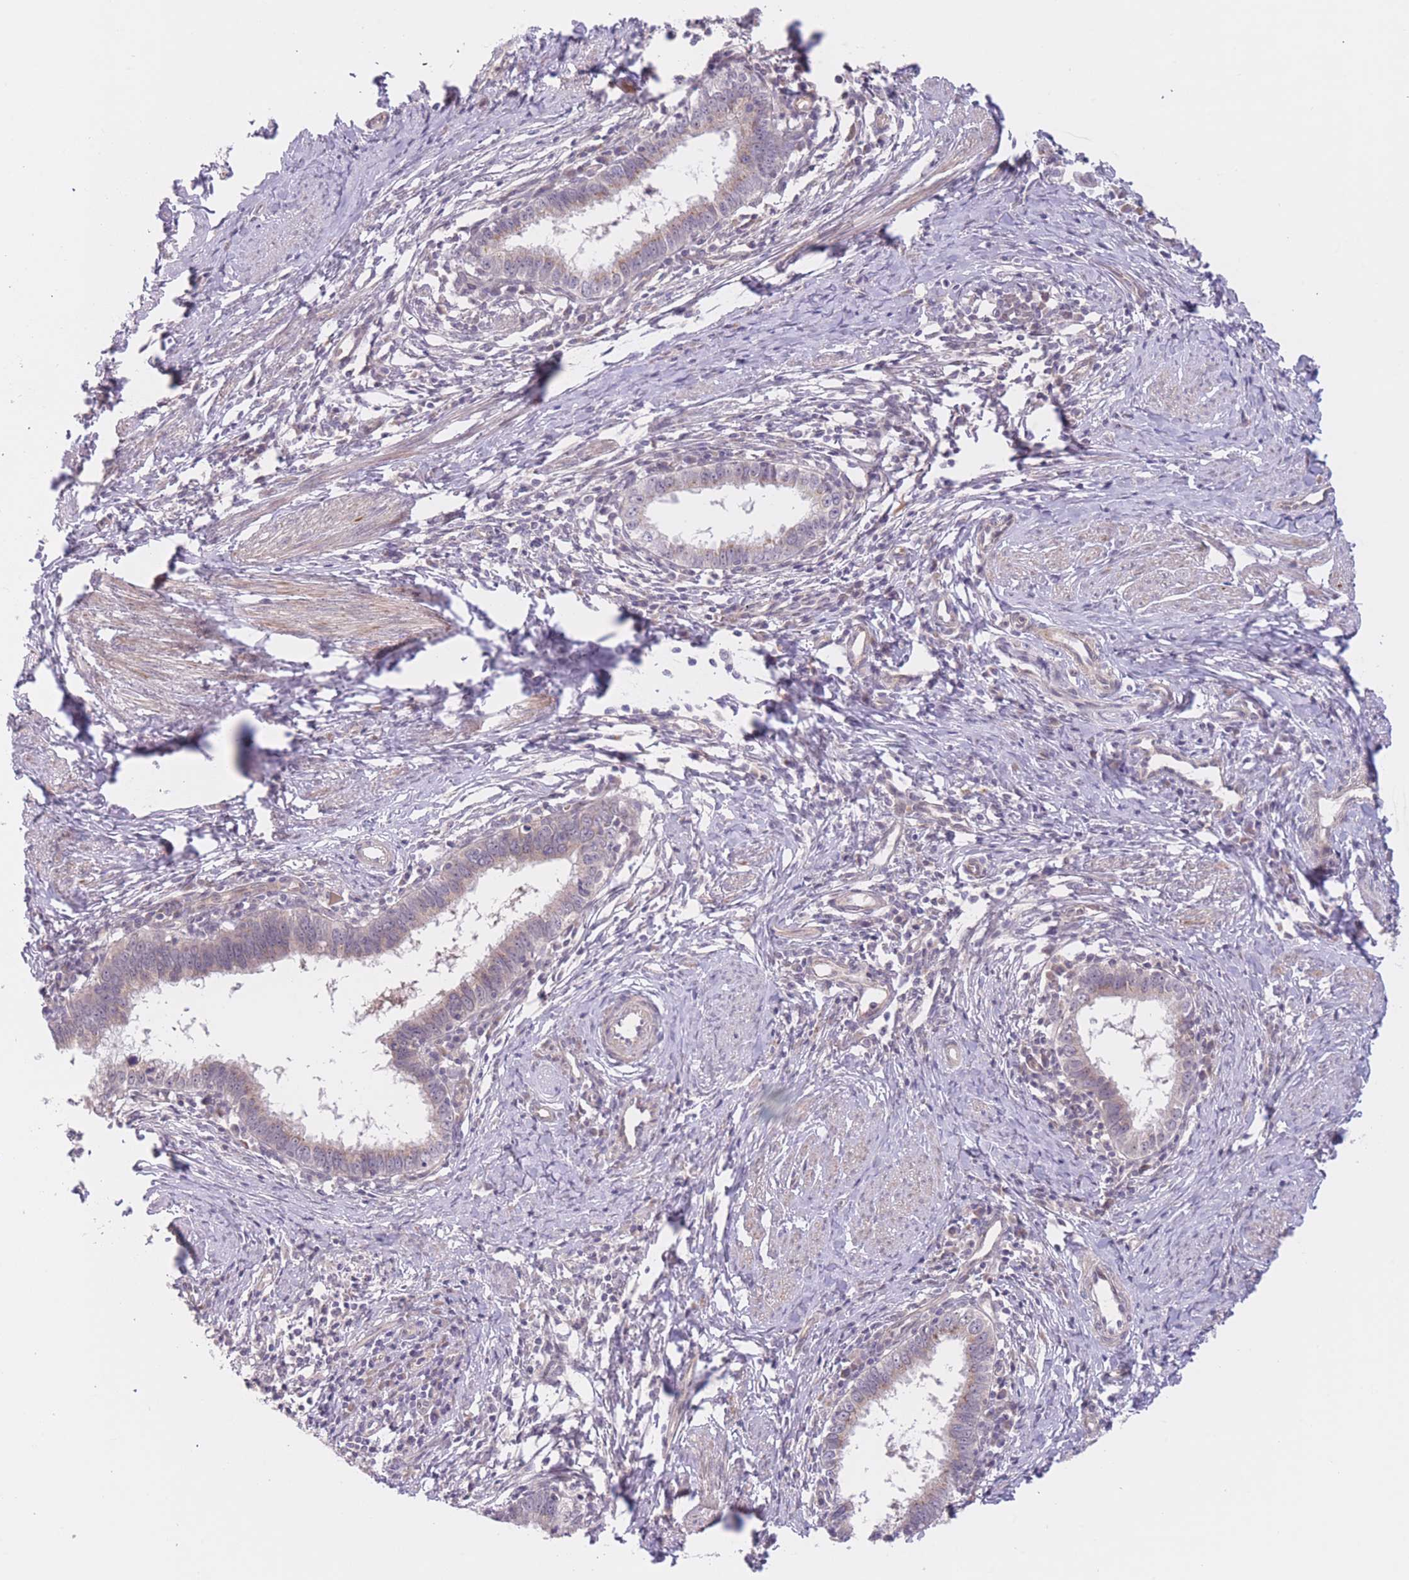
{"staining": {"intensity": "weak", "quantity": "<25%", "location": "cytoplasmic/membranous"}, "tissue": "cervical cancer", "cell_type": "Tumor cells", "image_type": "cancer", "snomed": [{"axis": "morphology", "description": "Adenocarcinoma, NOS"}, {"axis": "topography", "description": "Cervix"}], "caption": "This is an IHC micrograph of cervical cancer (adenocarcinoma). There is no expression in tumor cells.", "gene": "FUT5", "patient": {"sex": "female", "age": 36}}